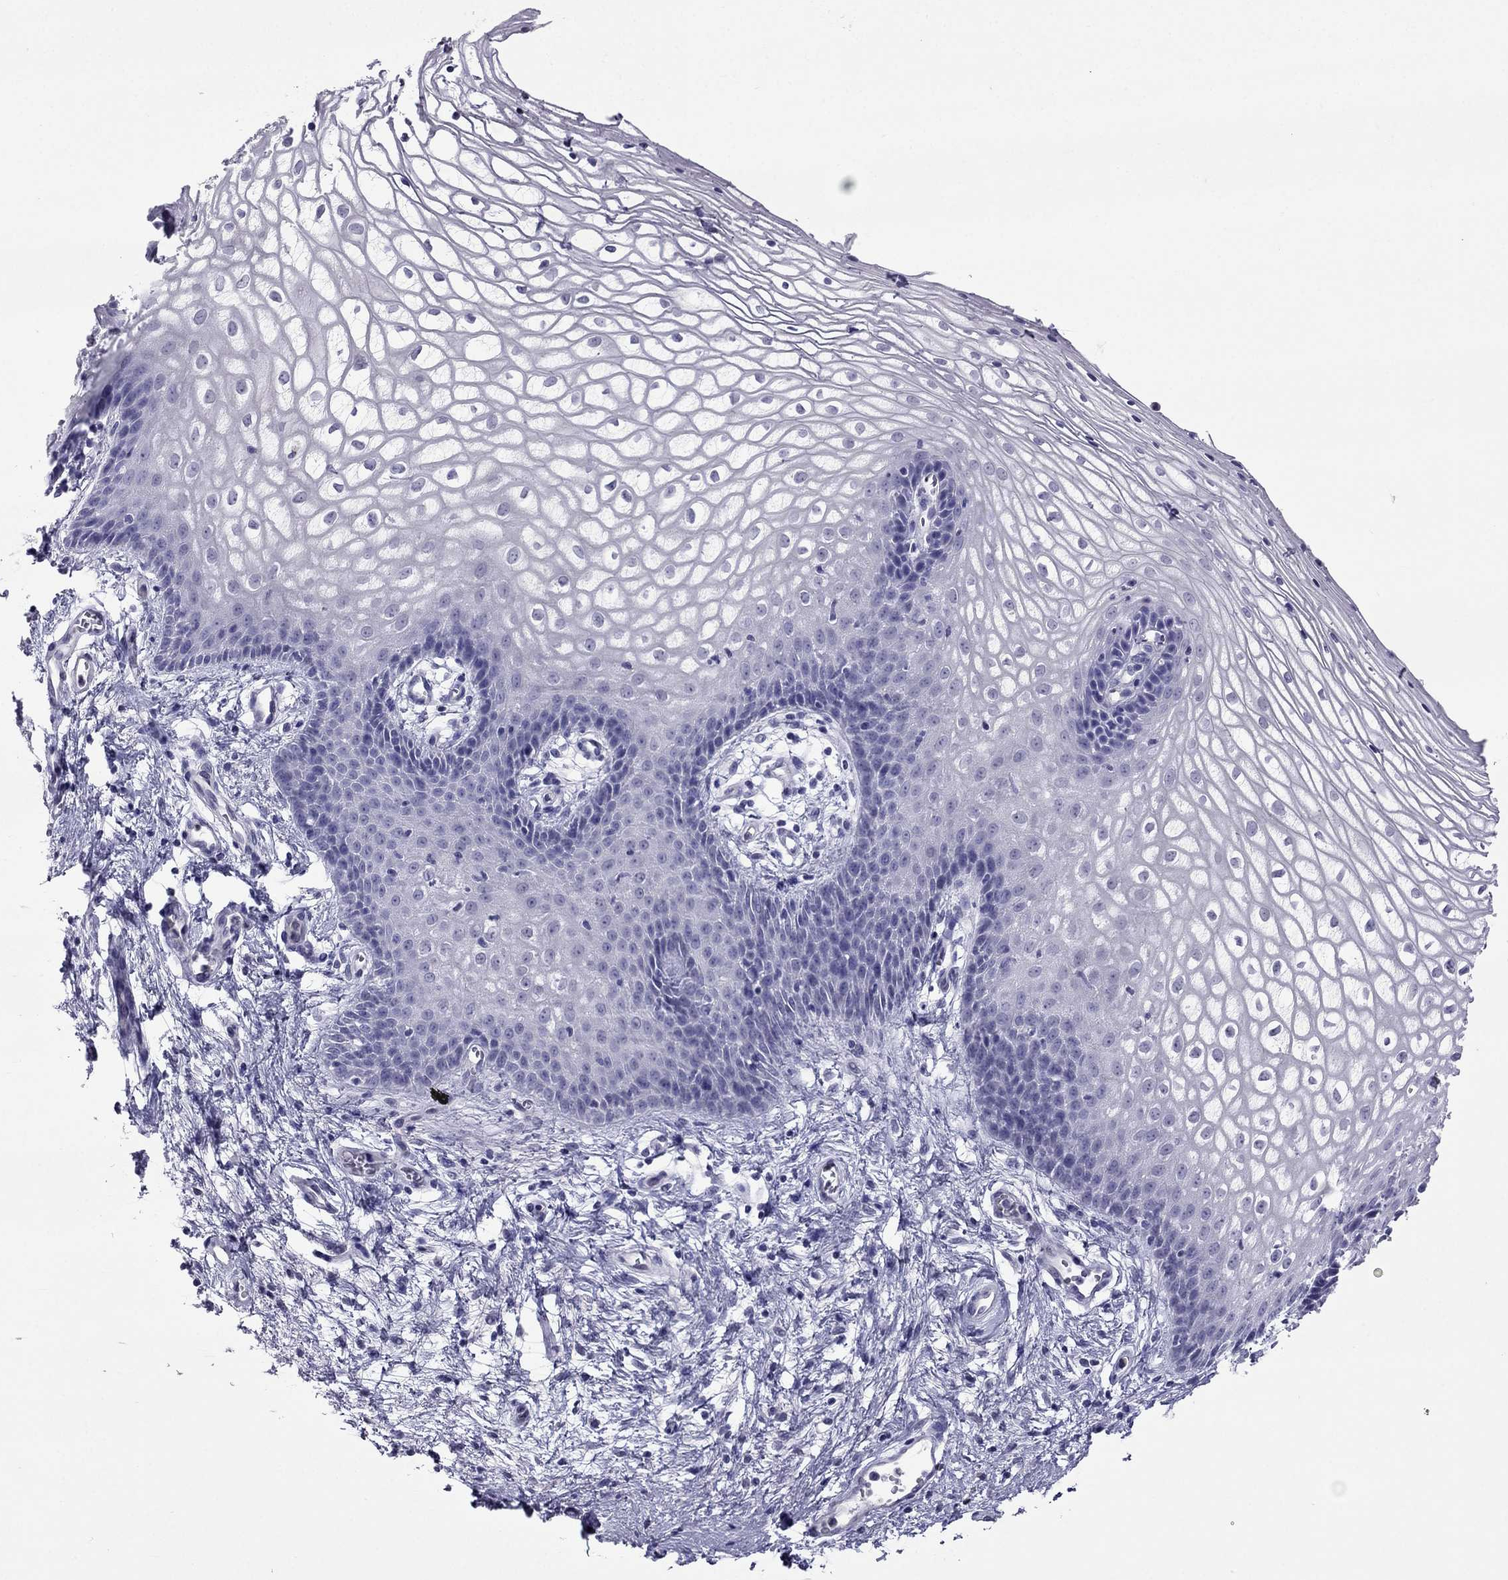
{"staining": {"intensity": "negative", "quantity": "none", "location": "none"}, "tissue": "vagina", "cell_type": "Squamous epithelial cells", "image_type": "normal", "snomed": [{"axis": "morphology", "description": "Normal tissue, NOS"}, {"axis": "topography", "description": "Vagina"}], "caption": "High power microscopy photomicrograph of an immunohistochemistry (IHC) histopathology image of unremarkable vagina, revealing no significant expression in squamous epithelial cells.", "gene": "CROCC2", "patient": {"sex": "female", "age": 34}}